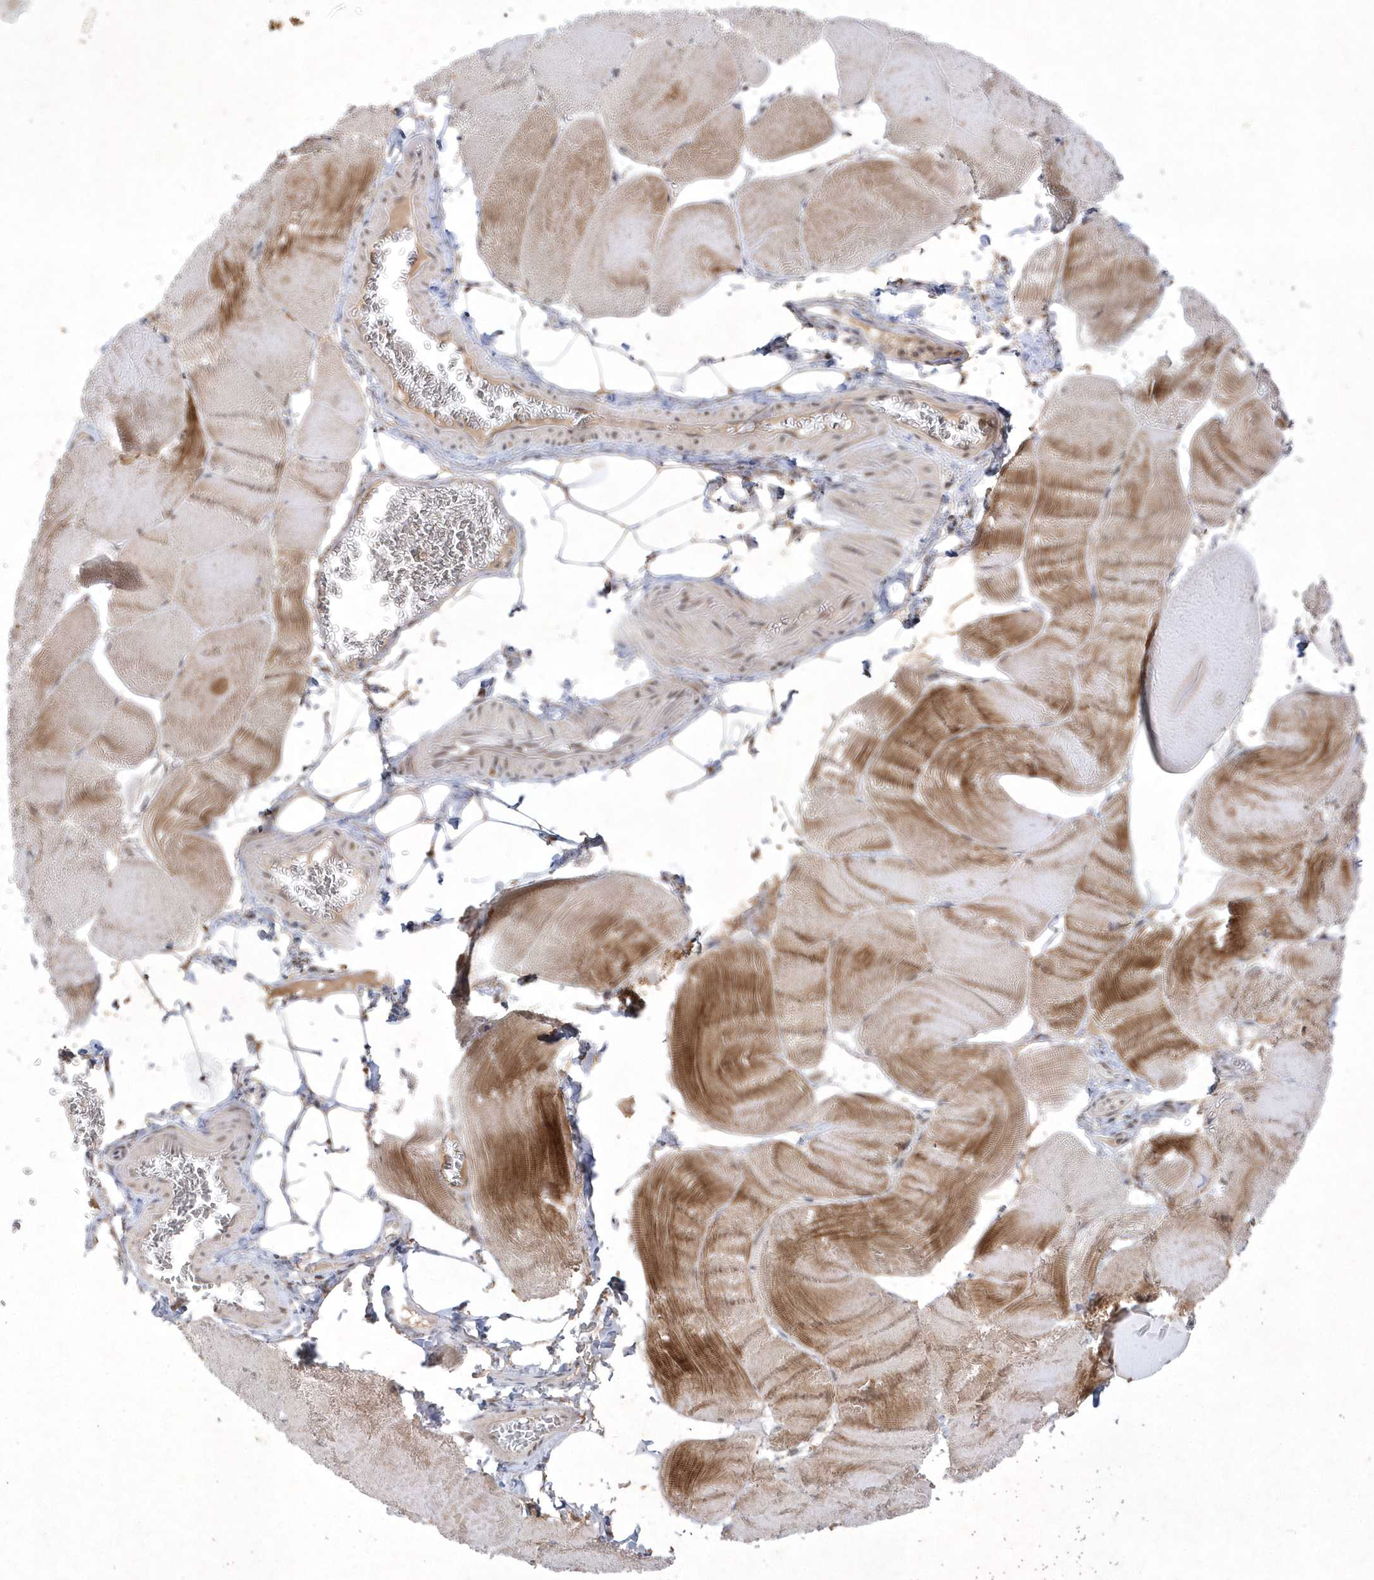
{"staining": {"intensity": "moderate", "quantity": "25%-75%", "location": "cytoplasmic/membranous"}, "tissue": "skeletal muscle", "cell_type": "Myocytes", "image_type": "normal", "snomed": [{"axis": "morphology", "description": "Normal tissue, NOS"}, {"axis": "morphology", "description": "Basal cell carcinoma"}, {"axis": "topography", "description": "Skeletal muscle"}], "caption": "The histopathology image shows immunohistochemical staining of benign skeletal muscle. There is moderate cytoplasmic/membranous staining is identified in about 25%-75% of myocytes.", "gene": "CPSF3", "patient": {"sex": "female", "age": 64}}